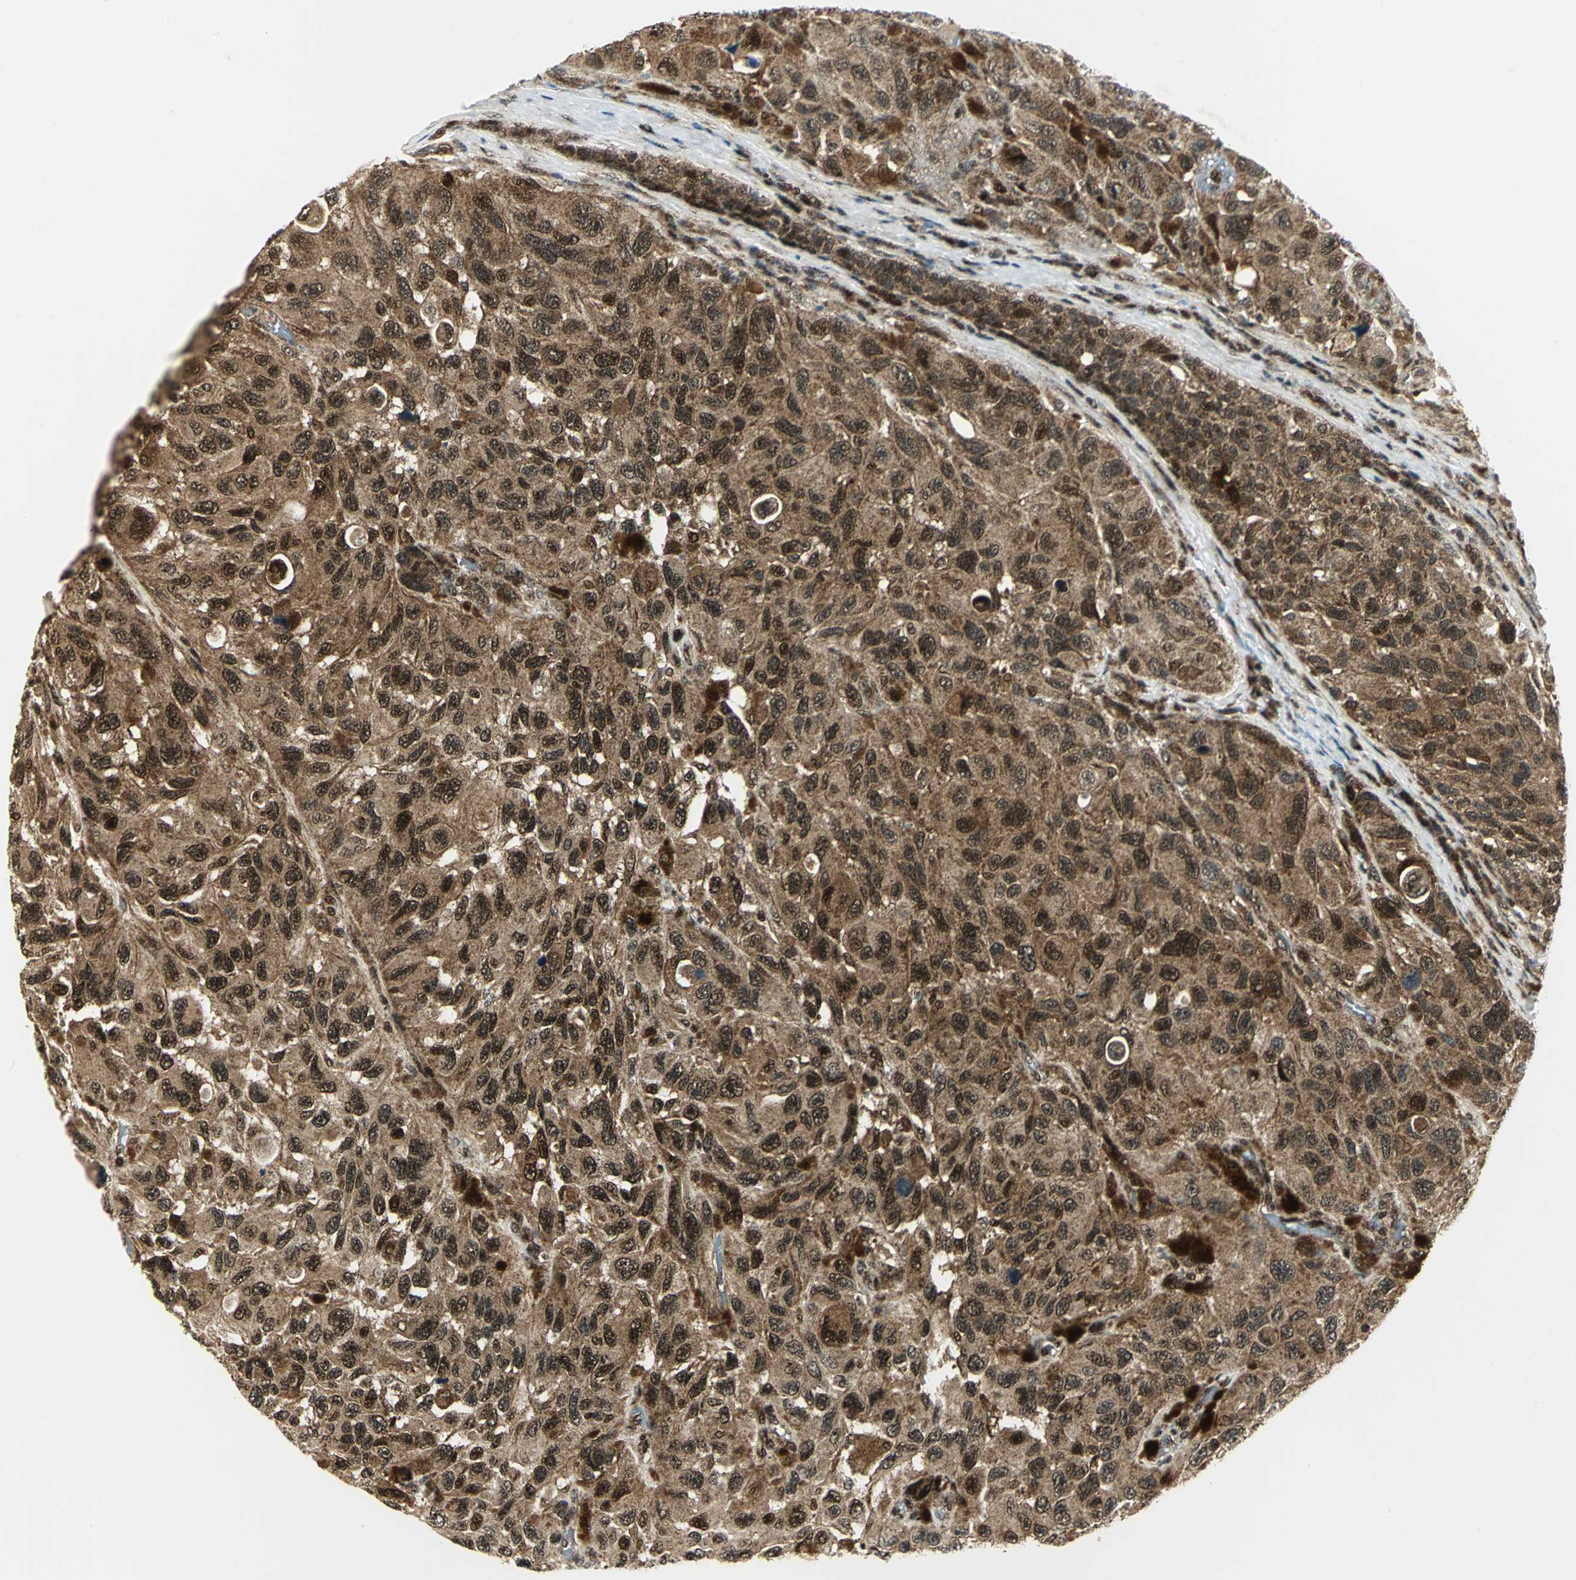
{"staining": {"intensity": "strong", "quantity": ">75%", "location": "cytoplasmic/membranous,nuclear"}, "tissue": "melanoma", "cell_type": "Tumor cells", "image_type": "cancer", "snomed": [{"axis": "morphology", "description": "Malignant melanoma, NOS"}, {"axis": "topography", "description": "Skin"}], "caption": "Protein staining displays strong cytoplasmic/membranous and nuclear staining in approximately >75% of tumor cells in melanoma.", "gene": "COPS5", "patient": {"sex": "female", "age": 73}}